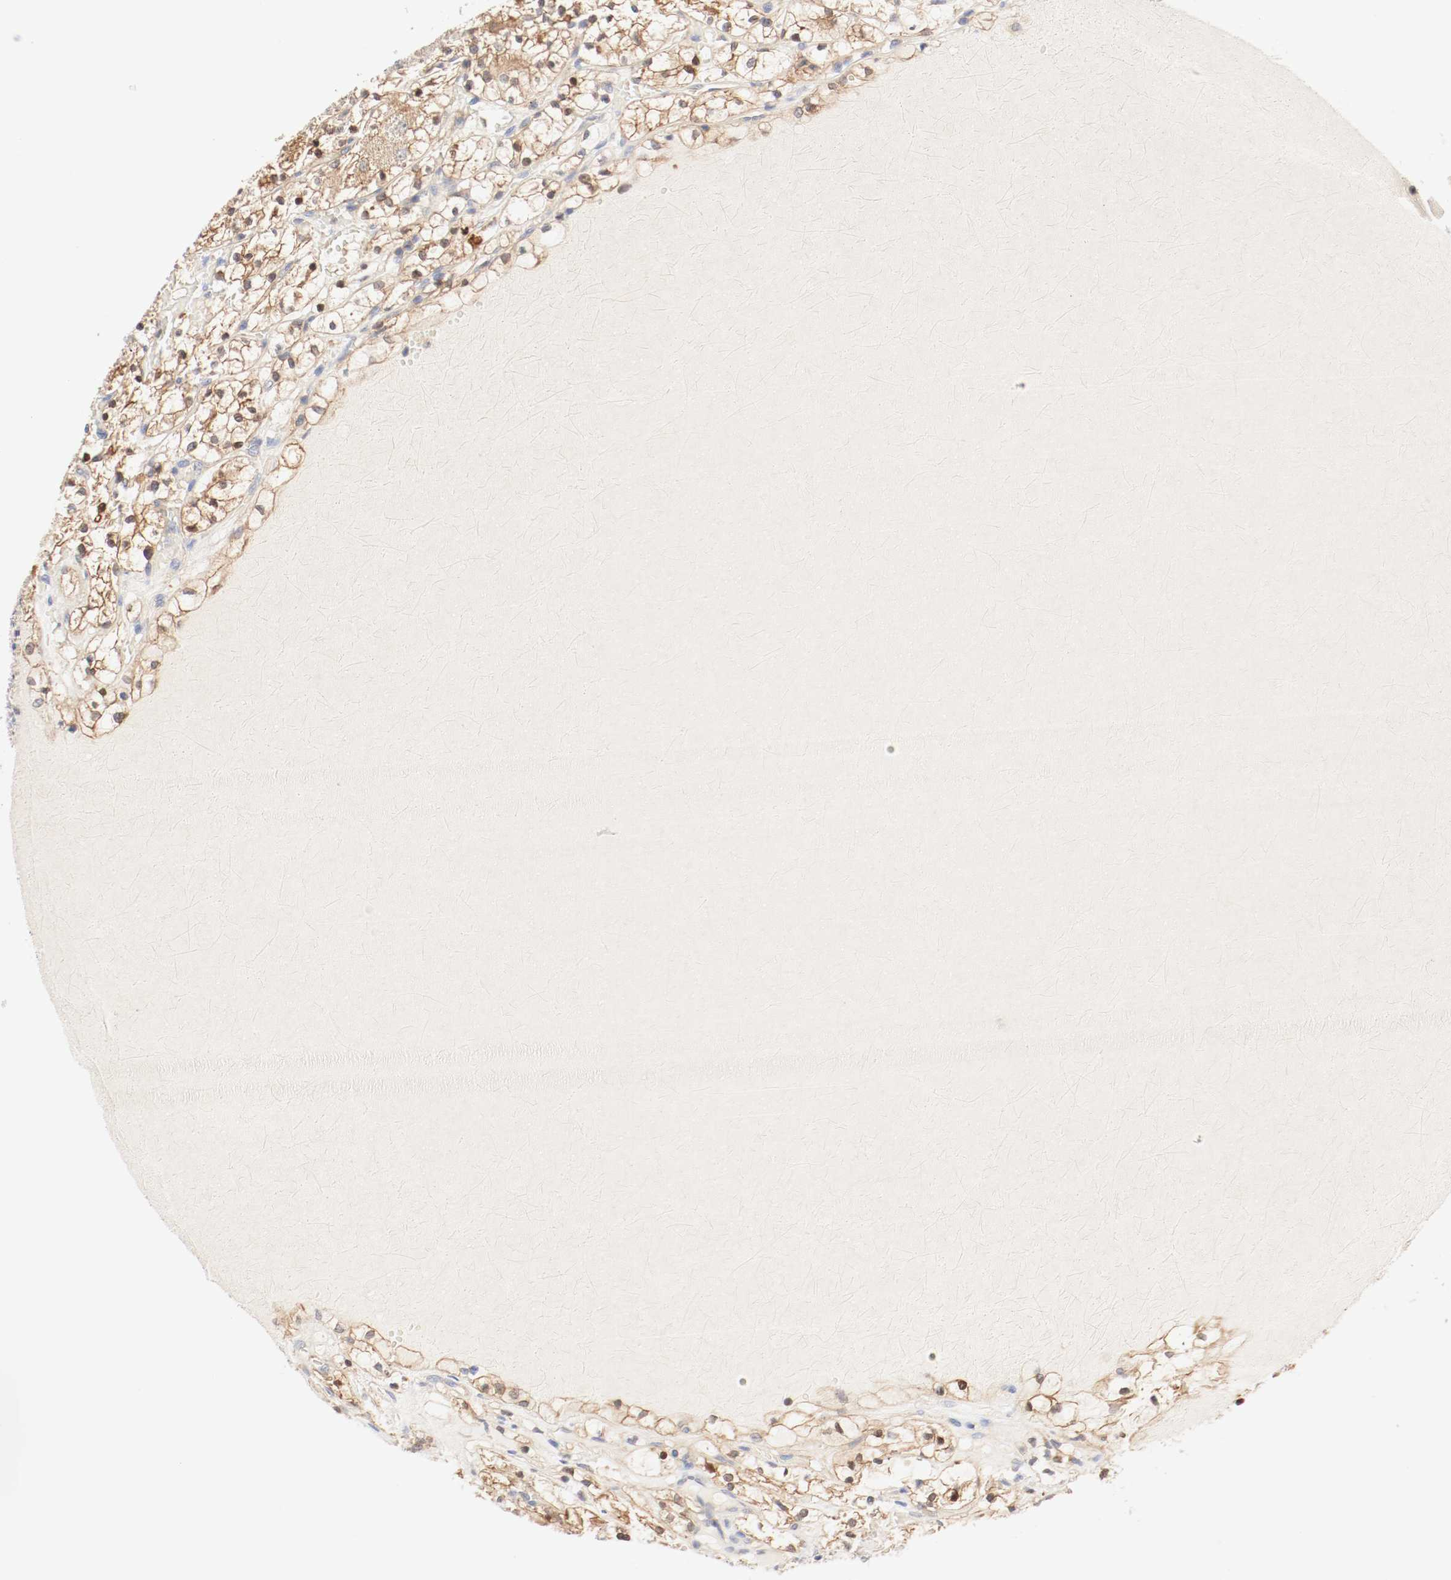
{"staining": {"intensity": "moderate", "quantity": ">75%", "location": "cytoplasmic/membranous,nuclear"}, "tissue": "renal cancer", "cell_type": "Tumor cells", "image_type": "cancer", "snomed": [{"axis": "morphology", "description": "Adenocarcinoma, NOS"}, {"axis": "topography", "description": "Kidney"}], "caption": "DAB immunohistochemical staining of renal cancer demonstrates moderate cytoplasmic/membranous and nuclear protein expression in approximately >75% of tumor cells.", "gene": "GIT1", "patient": {"sex": "female", "age": 60}}